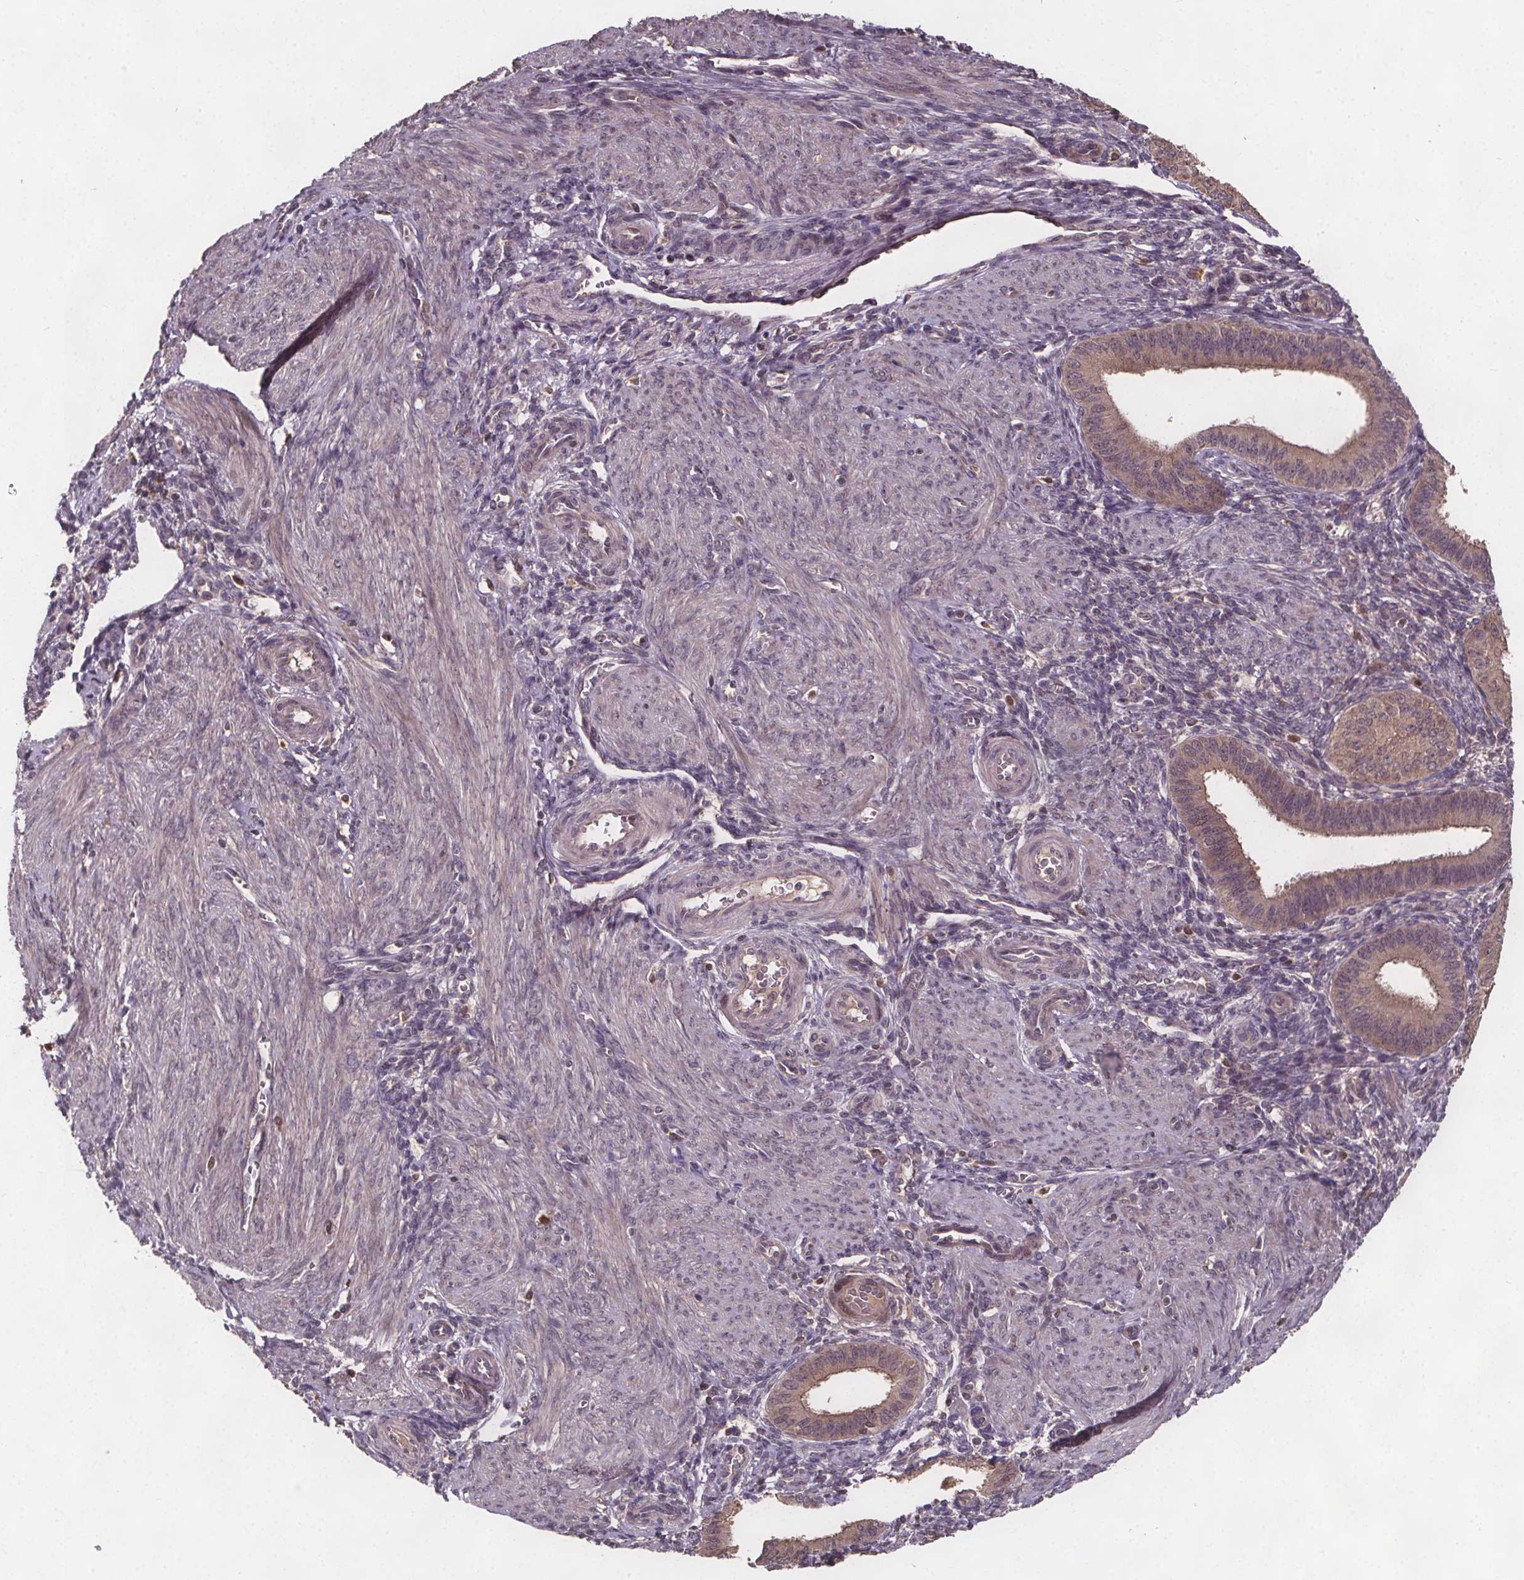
{"staining": {"intensity": "negative", "quantity": "none", "location": "none"}, "tissue": "endometrium", "cell_type": "Cells in endometrial stroma", "image_type": "normal", "snomed": [{"axis": "morphology", "description": "Normal tissue, NOS"}, {"axis": "topography", "description": "Endometrium"}], "caption": "High power microscopy image of an immunohistochemistry (IHC) histopathology image of normal endometrium, revealing no significant positivity in cells in endometrial stroma.", "gene": "USP9X", "patient": {"sex": "female", "age": 39}}